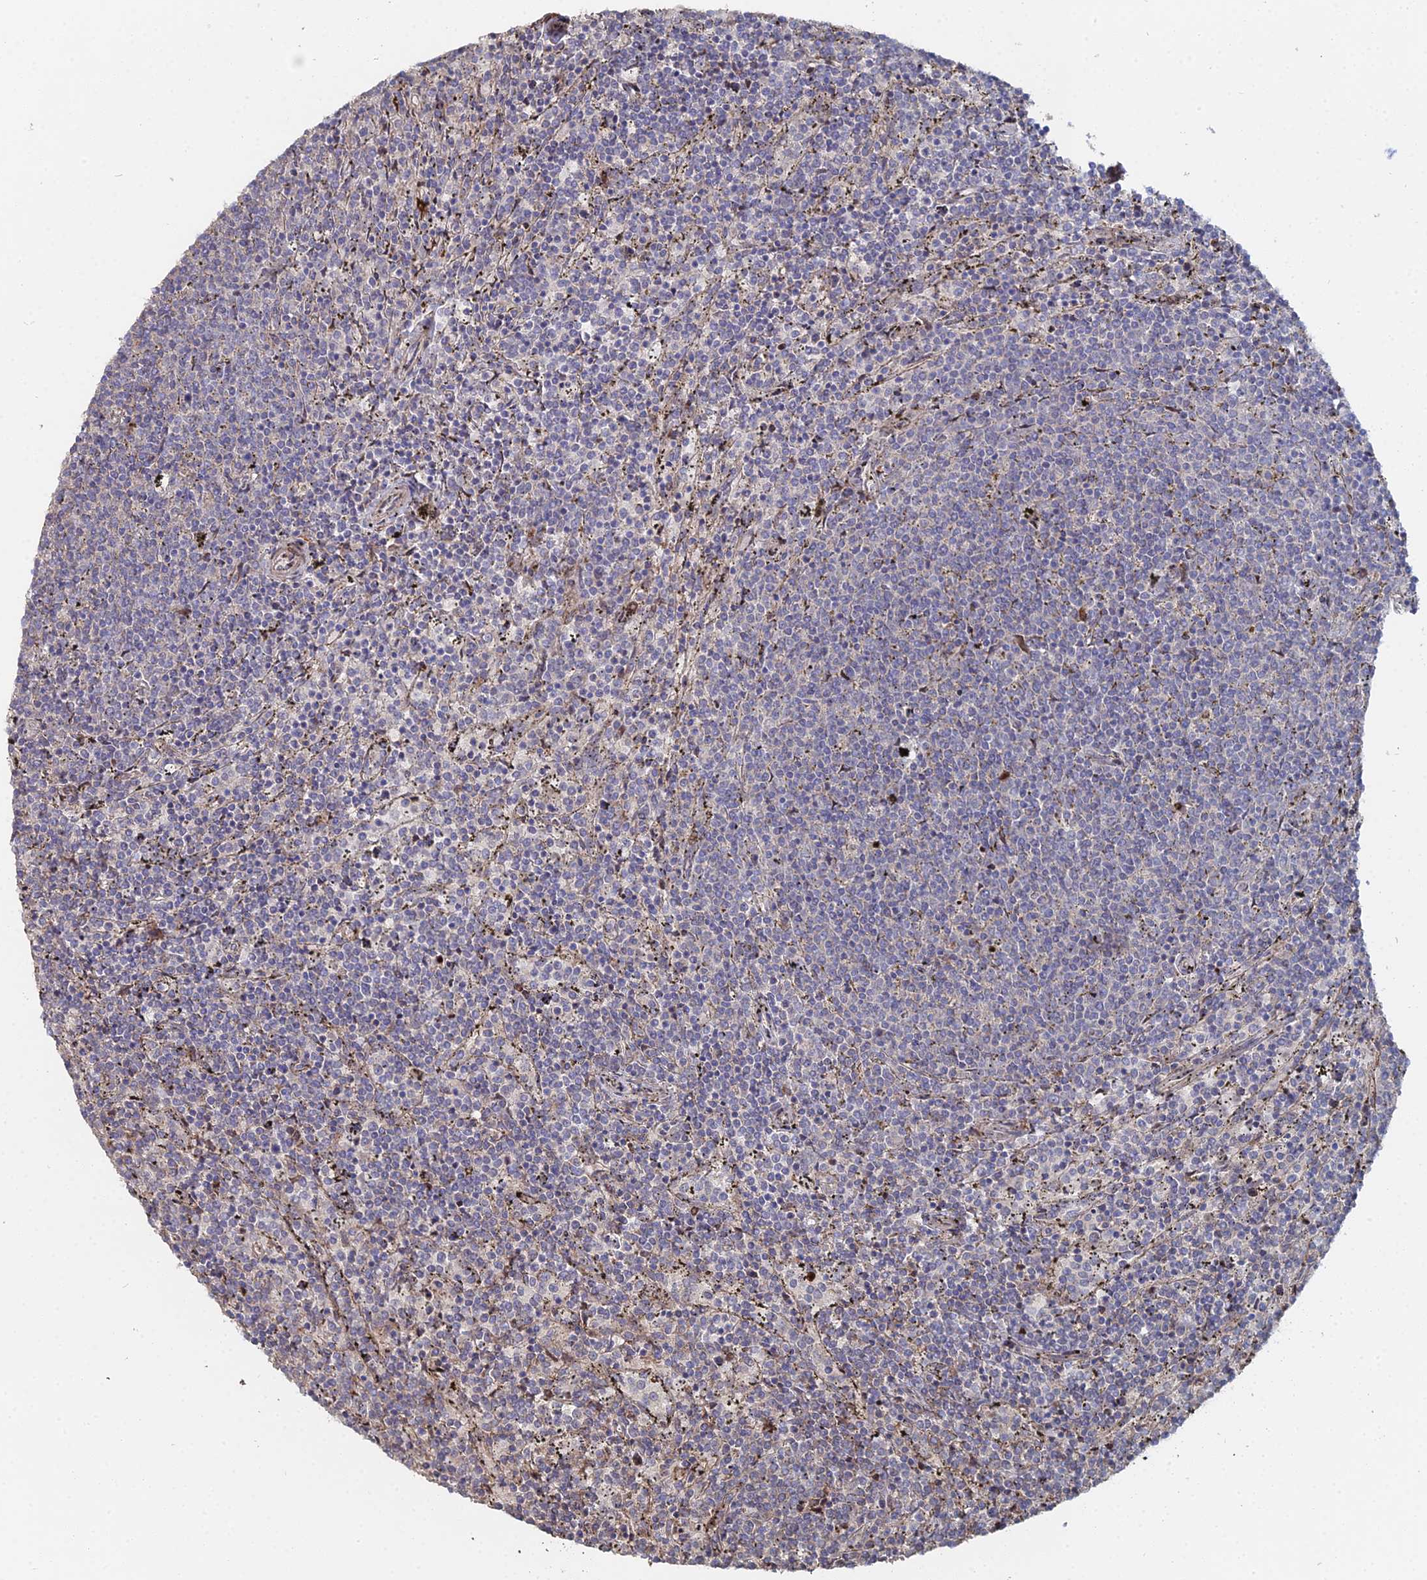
{"staining": {"intensity": "negative", "quantity": "none", "location": "none"}, "tissue": "lymphoma", "cell_type": "Tumor cells", "image_type": "cancer", "snomed": [{"axis": "morphology", "description": "Malignant lymphoma, non-Hodgkin's type, Low grade"}, {"axis": "topography", "description": "Spleen"}], "caption": "Immunohistochemistry of human low-grade malignant lymphoma, non-Hodgkin's type shows no staining in tumor cells. (Immunohistochemistry (ihc), brightfield microscopy, high magnification).", "gene": "SGMS1", "patient": {"sex": "female", "age": 50}}